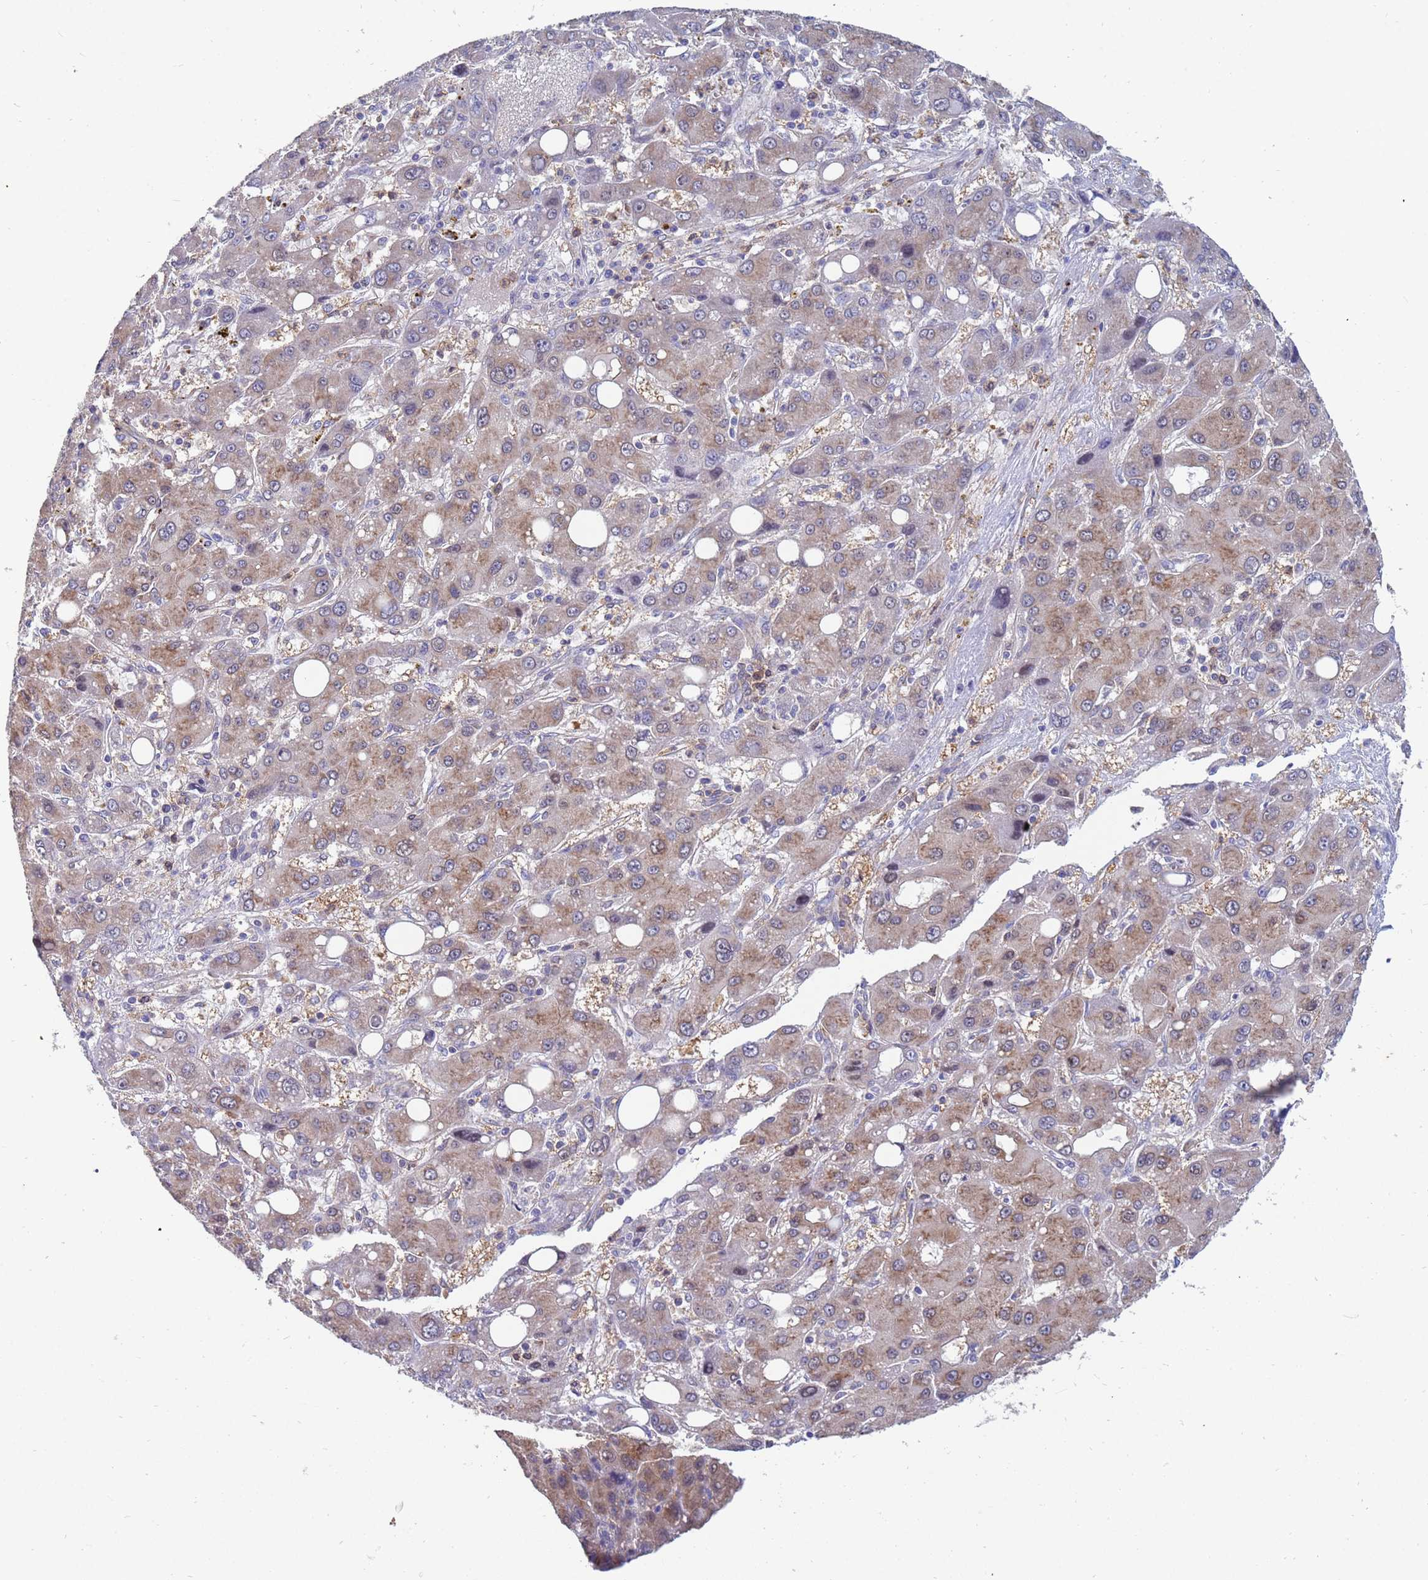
{"staining": {"intensity": "moderate", "quantity": ">75%", "location": "cytoplasmic/membranous"}, "tissue": "liver cancer", "cell_type": "Tumor cells", "image_type": "cancer", "snomed": [{"axis": "morphology", "description": "Carcinoma, Hepatocellular, NOS"}, {"axis": "topography", "description": "Liver"}], "caption": "High-power microscopy captured an IHC micrograph of liver cancer, revealing moderate cytoplasmic/membranous expression in about >75% of tumor cells.", "gene": "TTLL11", "patient": {"sex": "male", "age": 55}}